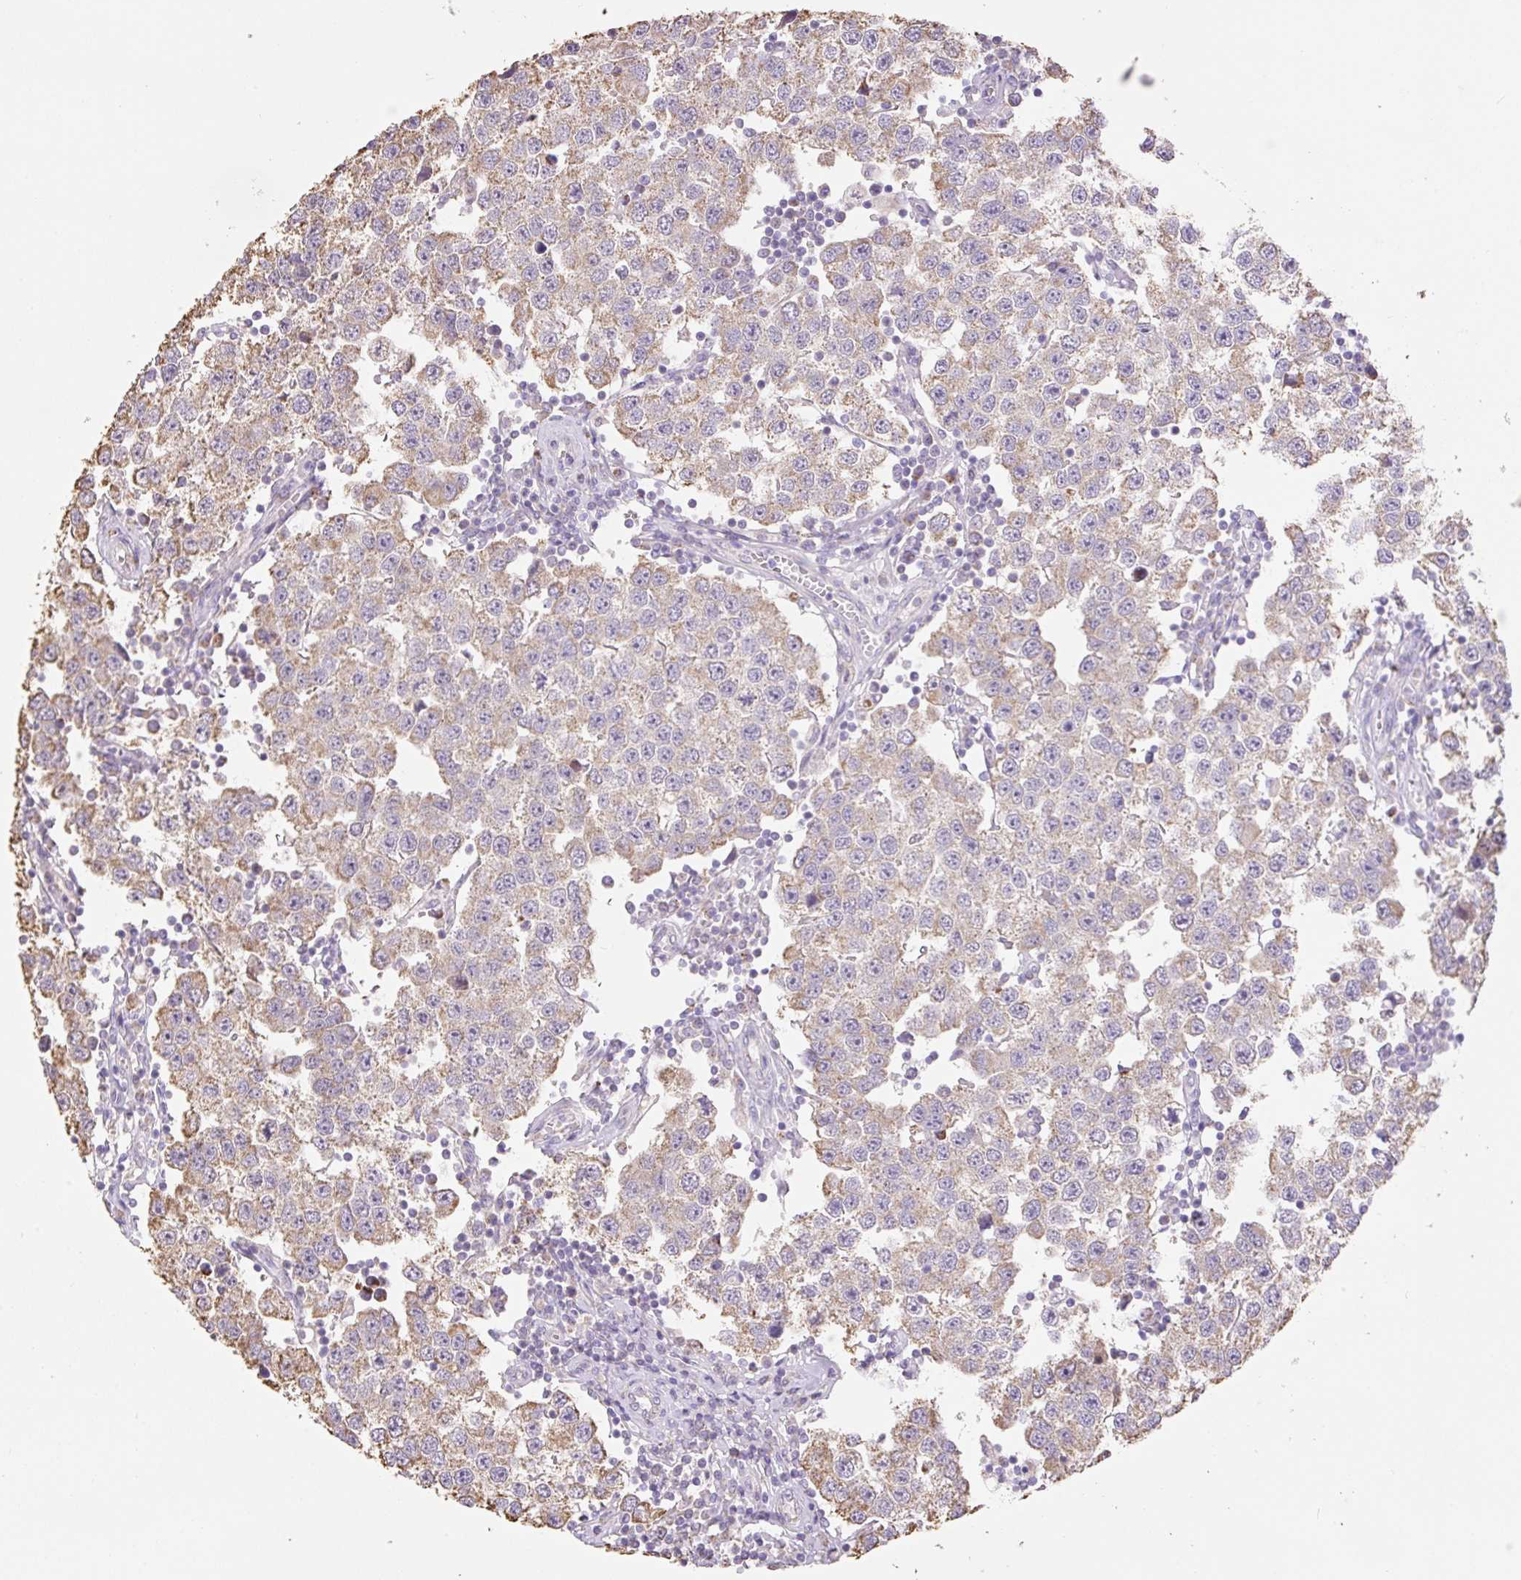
{"staining": {"intensity": "weak", "quantity": "25%-75%", "location": "cytoplasmic/membranous"}, "tissue": "testis cancer", "cell_type": "Tumor cells", "image_type": "cancer", "snomed": [{"axis": "morphology", "description": "Seminoma, NOS"}, {"axis": "topography", "description": "Testis"}], "caption": "Testis cancer (seminoma) stained with IHC demonstrates weak cytoplasmic/membranous expression in about 25%-75% of tumor cells.", "gene": "COPZ2", "patient": {"sex": "male", "age": 34}}